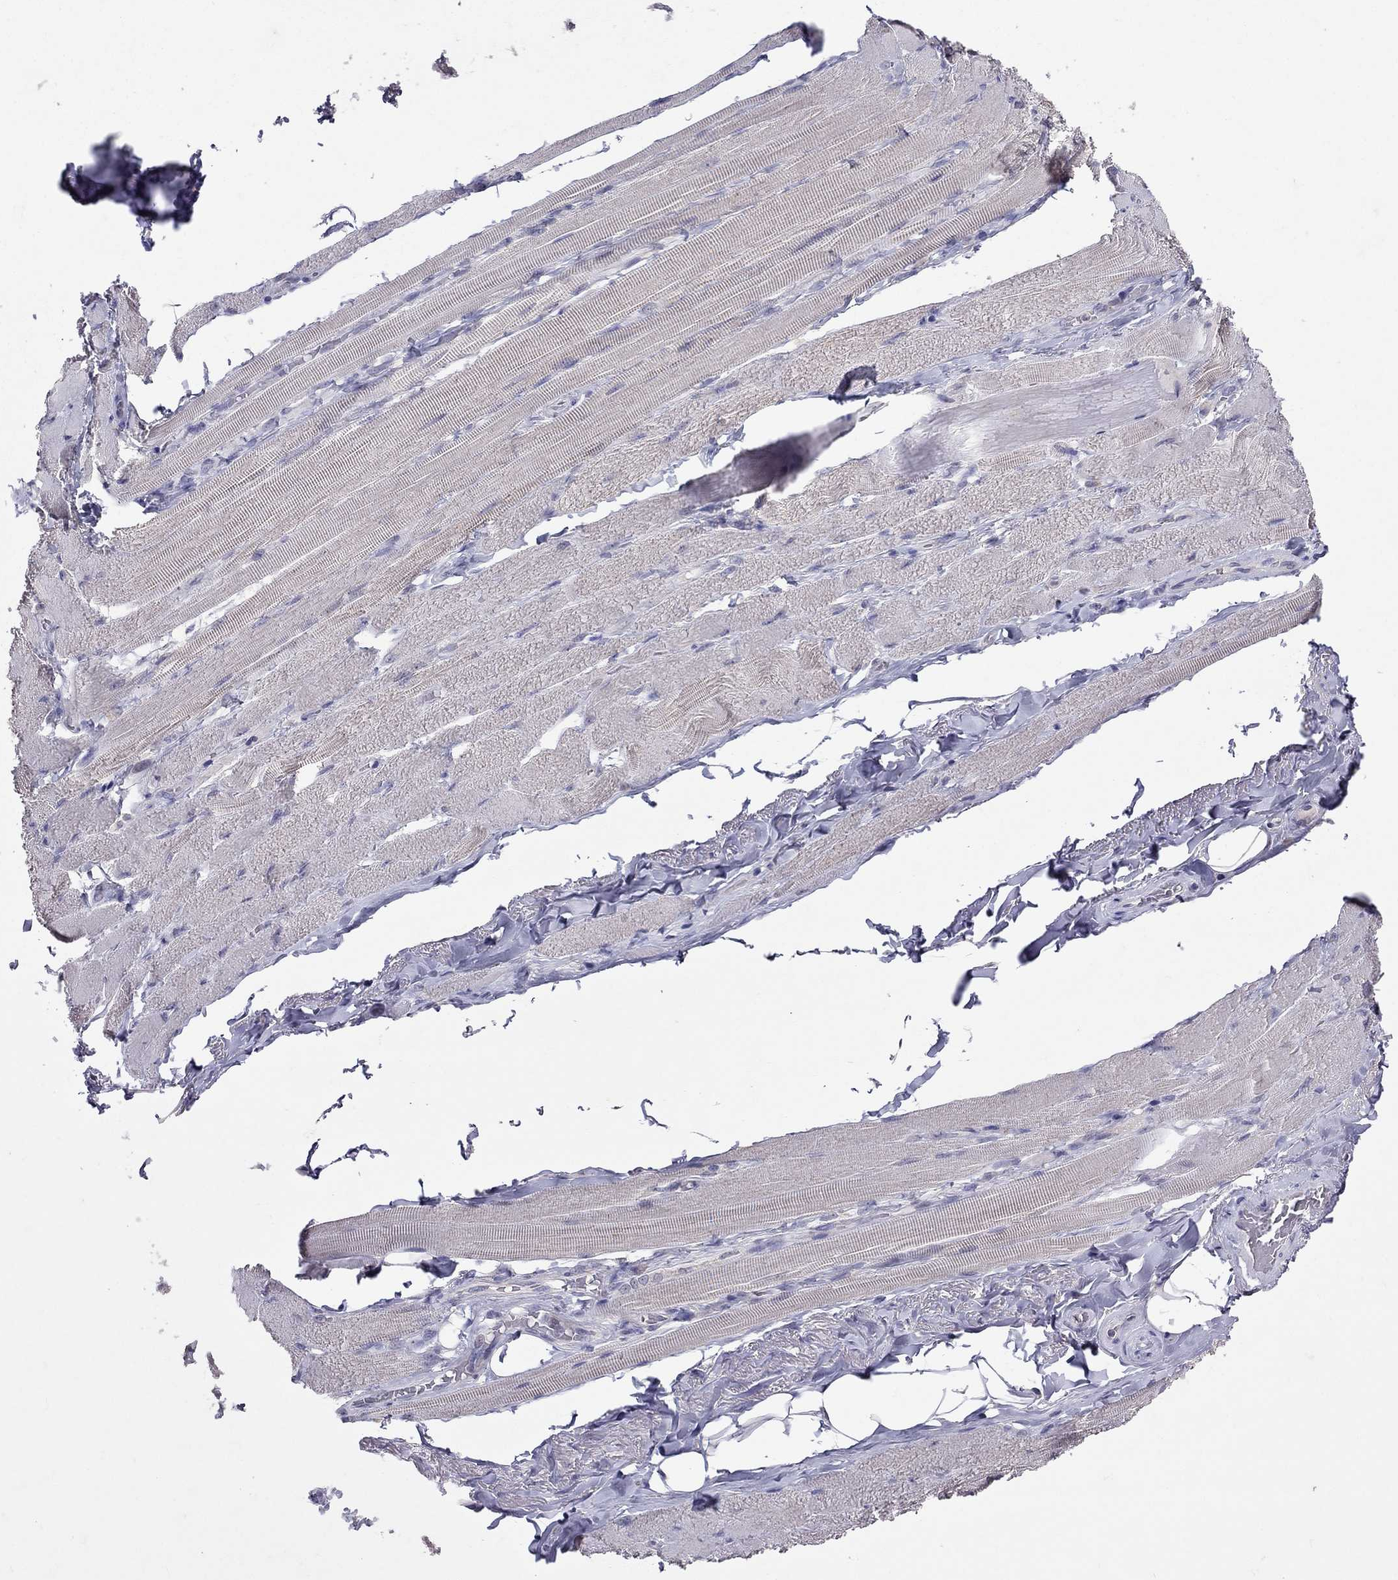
{"staining": {"intensity": "negative", "quantity": "none", "location": "none"}, "tissue": "skeletal muscle", "cell_type": "Myocytes", "image_type": "normal", "snomed": [{"axis": "morphology", "description": "Normal tissue, NOS"}, {"axis": "topography", "description": "Skeletal muscle"}, {"axis": "topography", "description": "Anal"}, {"axis": "topography", "description": "Peripheral nerve tissue"}], "caption": "Skeletal muscle was stained to show a protein in brown. There is no significant positivity in myocytes. The staining was performed using DAB to visualize the protein expression in brown, while the nuclei were stained in blue with hematoxylin (Magnification: 20x).", "gene": "FST", "patient": {"sex": "male", "age": 53}}